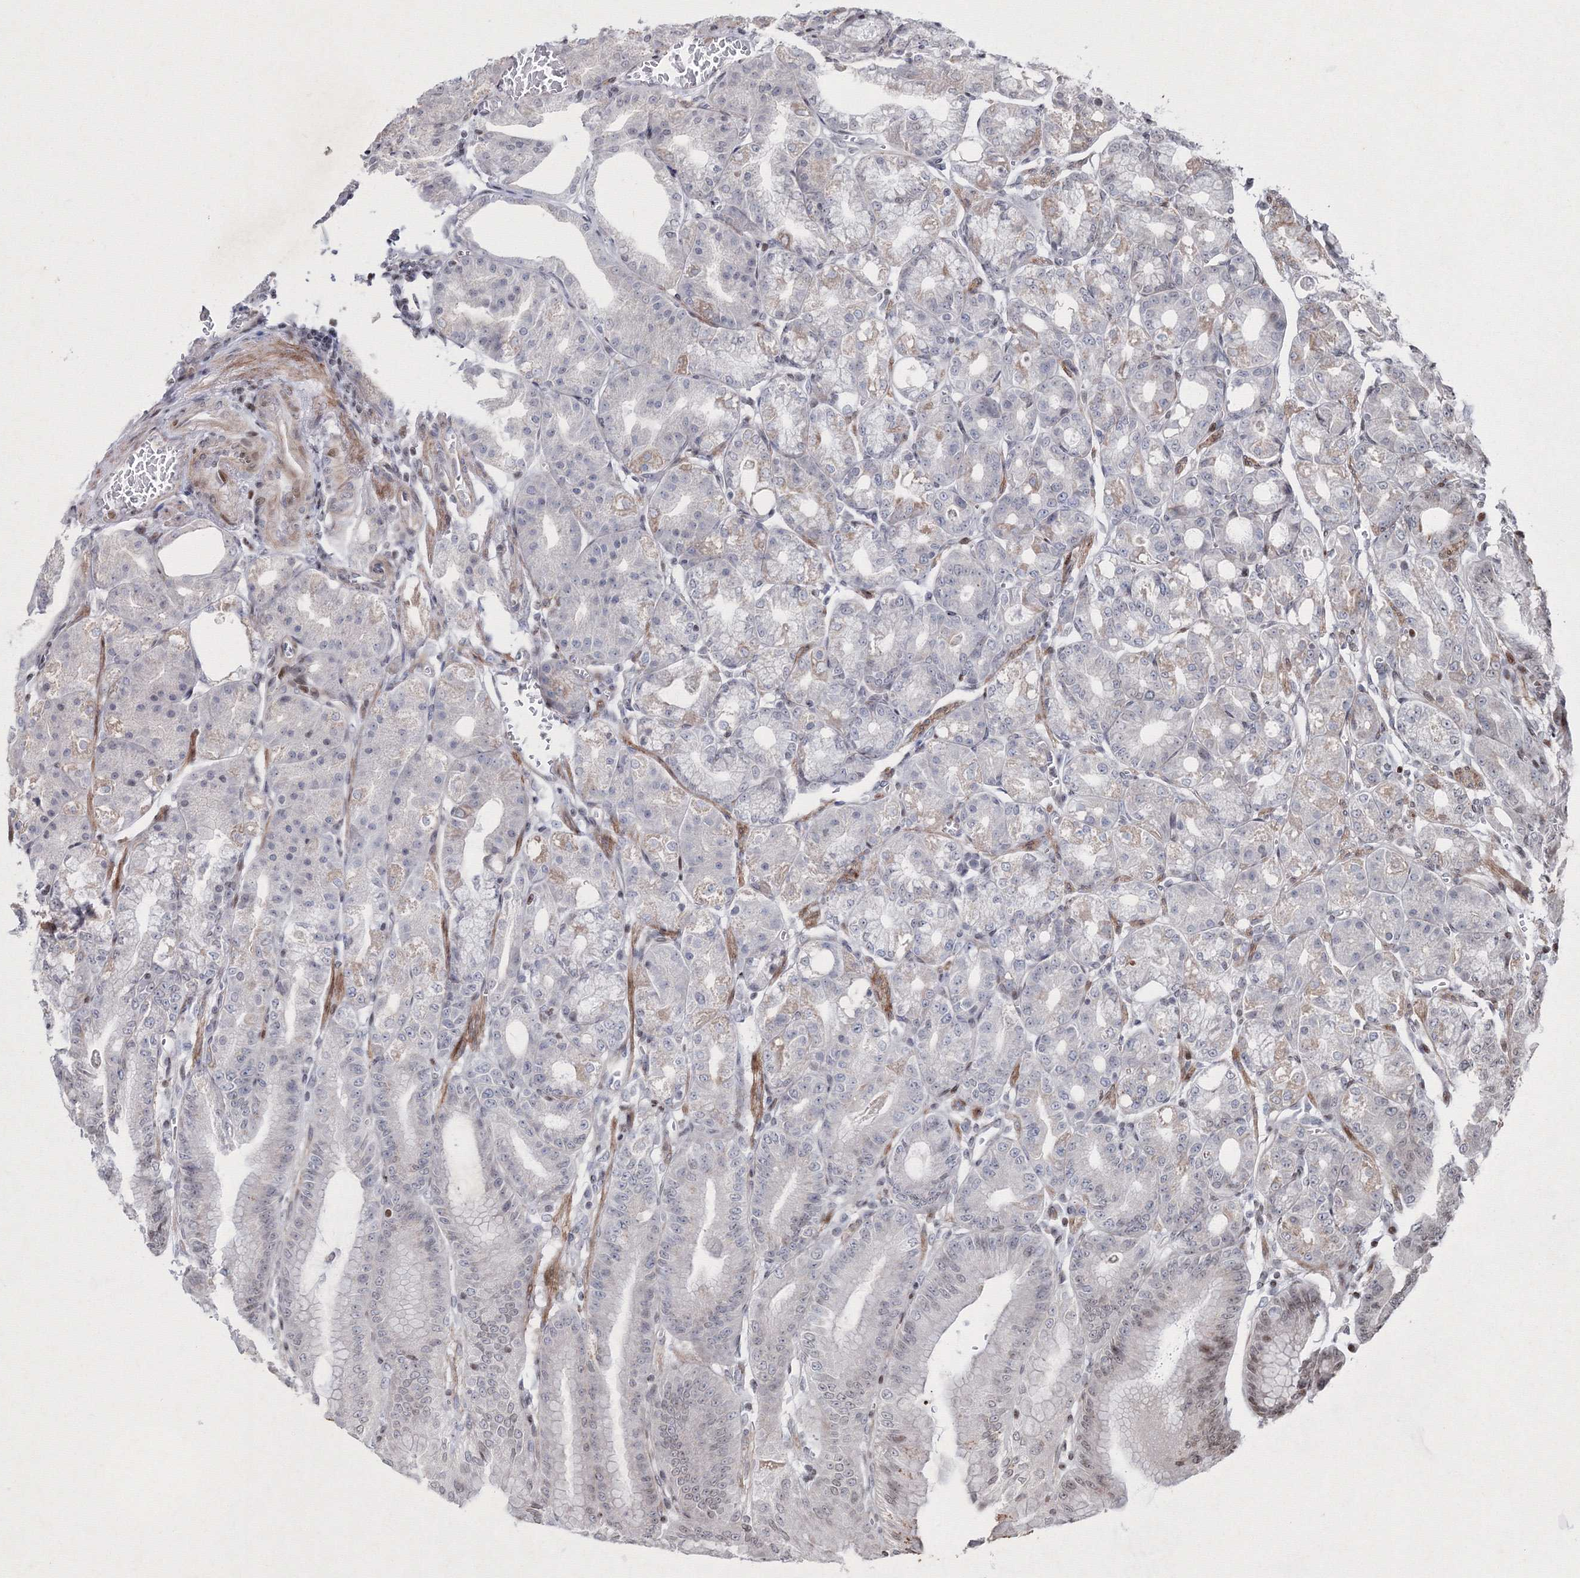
{"staining": {"intensity": "moderate", "quantity": "25%-75%", "location": "cytoplasmic/membranous,nuclear"}, "tissue": "stomach", "cell_type": "Glandular cells", "image_type": "normal", "snomed": [{"axis": "morphology", "description": "Normal tissue, NOS"}, {"axis": "topography", "description": "Stomach, lower"}], "caption": "IHC of unremarkable human stomach displays medium levels of moderate cytoplasmic/membranous,nuclear positivity in approximately 25%-75% of glandular cells. (DAB IHC, brown staining for protein, blue staining for nuclei).", "gene": "SMIM29", "patient": {"sex": "male", "age": 71}}